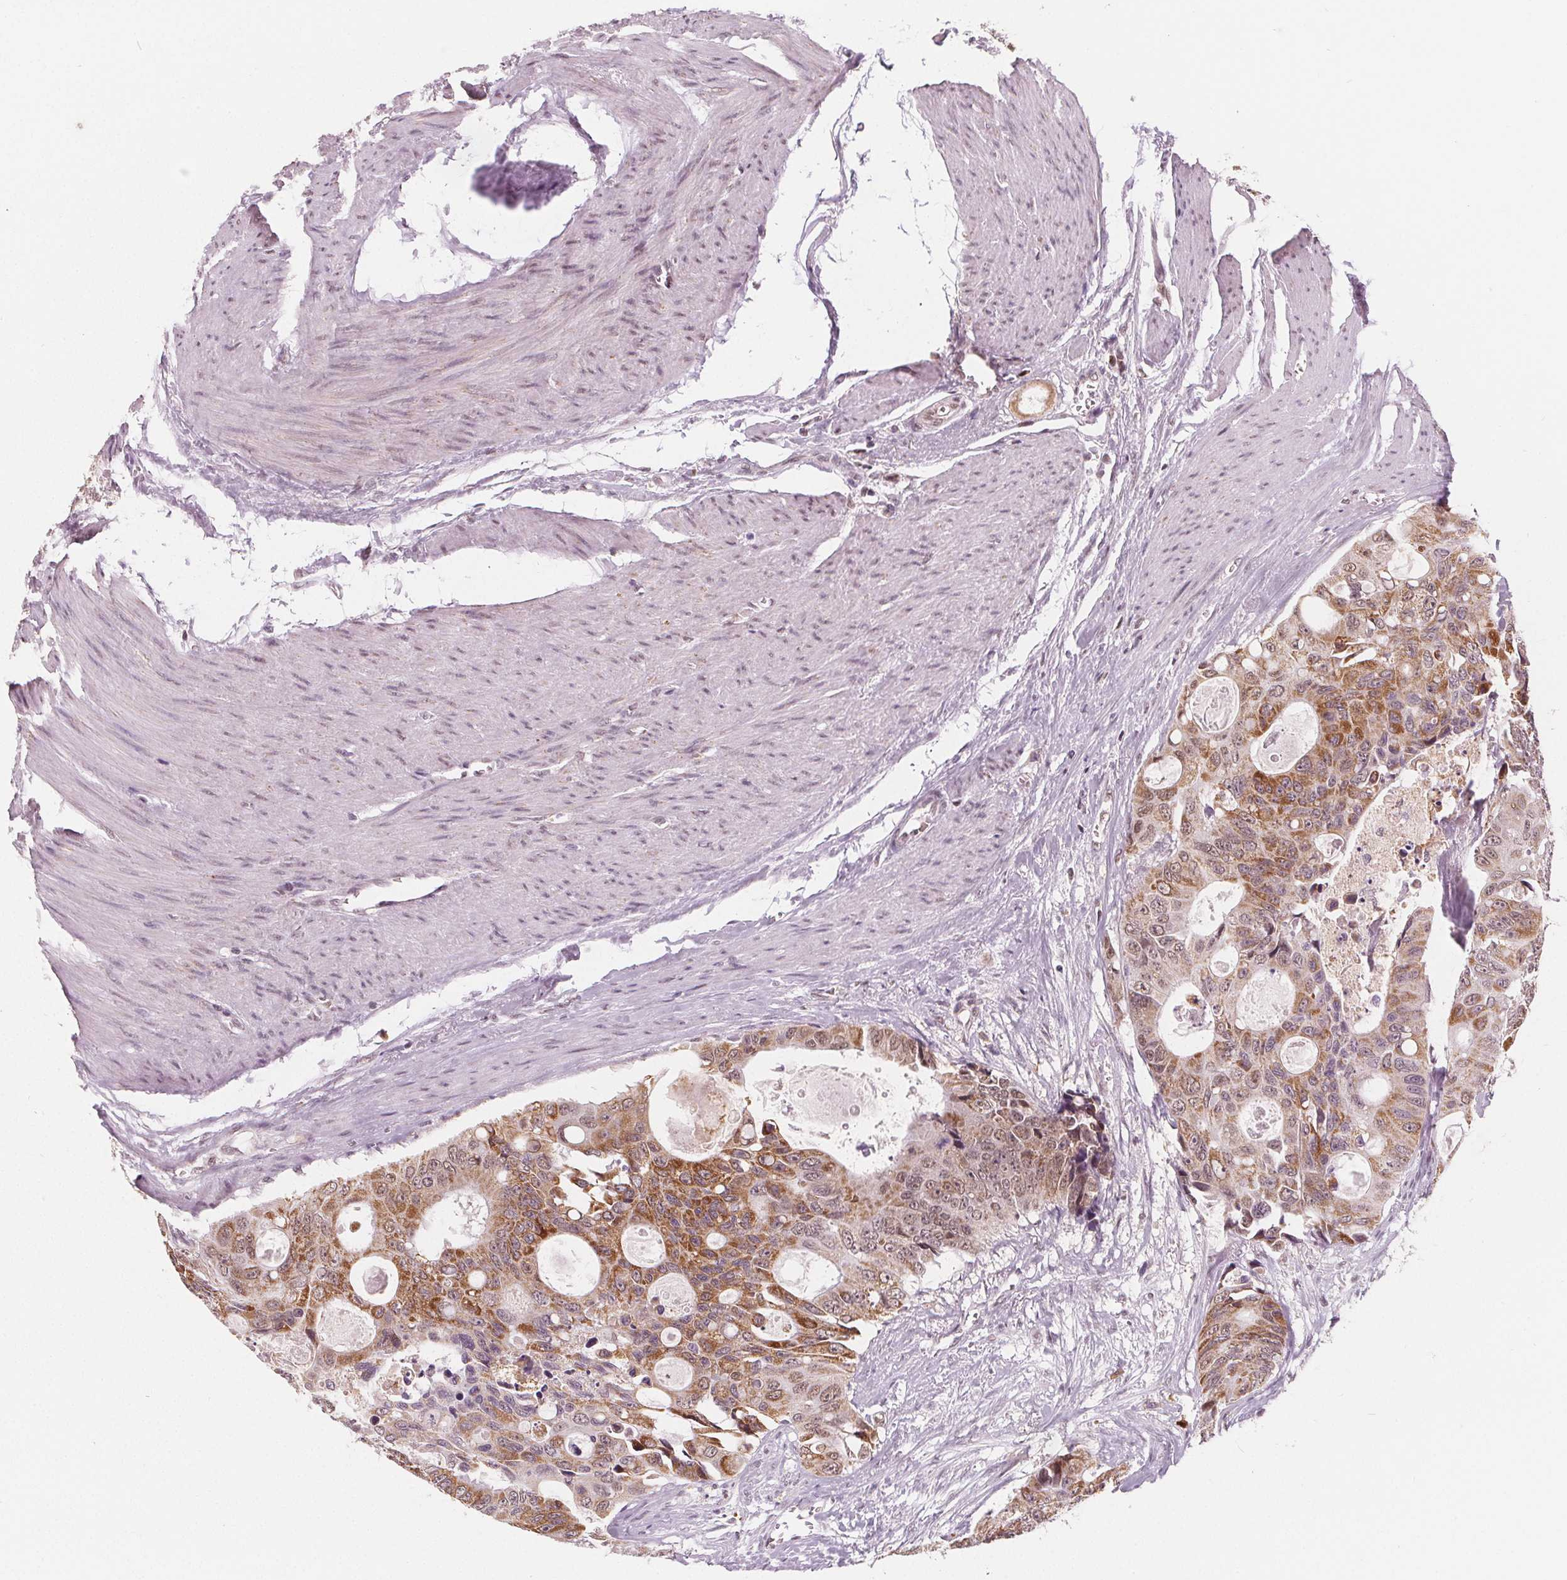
{"staining": {"intensity": "moderate", "quantity": ">75%", "location": "cytoplasmic/membranous"}, "tissue": "colorectal cancer", "cell_type": "Tumor cells", "image_type": "cancer", "snomed": [{"axis": "morphology", "description": "Adenocarcinoma, NOS"}, {"axis": "topography", "description": "Rectum"}], "caption": "A brown stain labels moderate cytoplasmic/membranous positivity of a protein in human colorectal cancer tumor cells. Immunohistochemistry stains the protein in brown and the nuclei are stained blue.", "gene": "DPM2", "patient": {"sex": "male", "age": 76}}